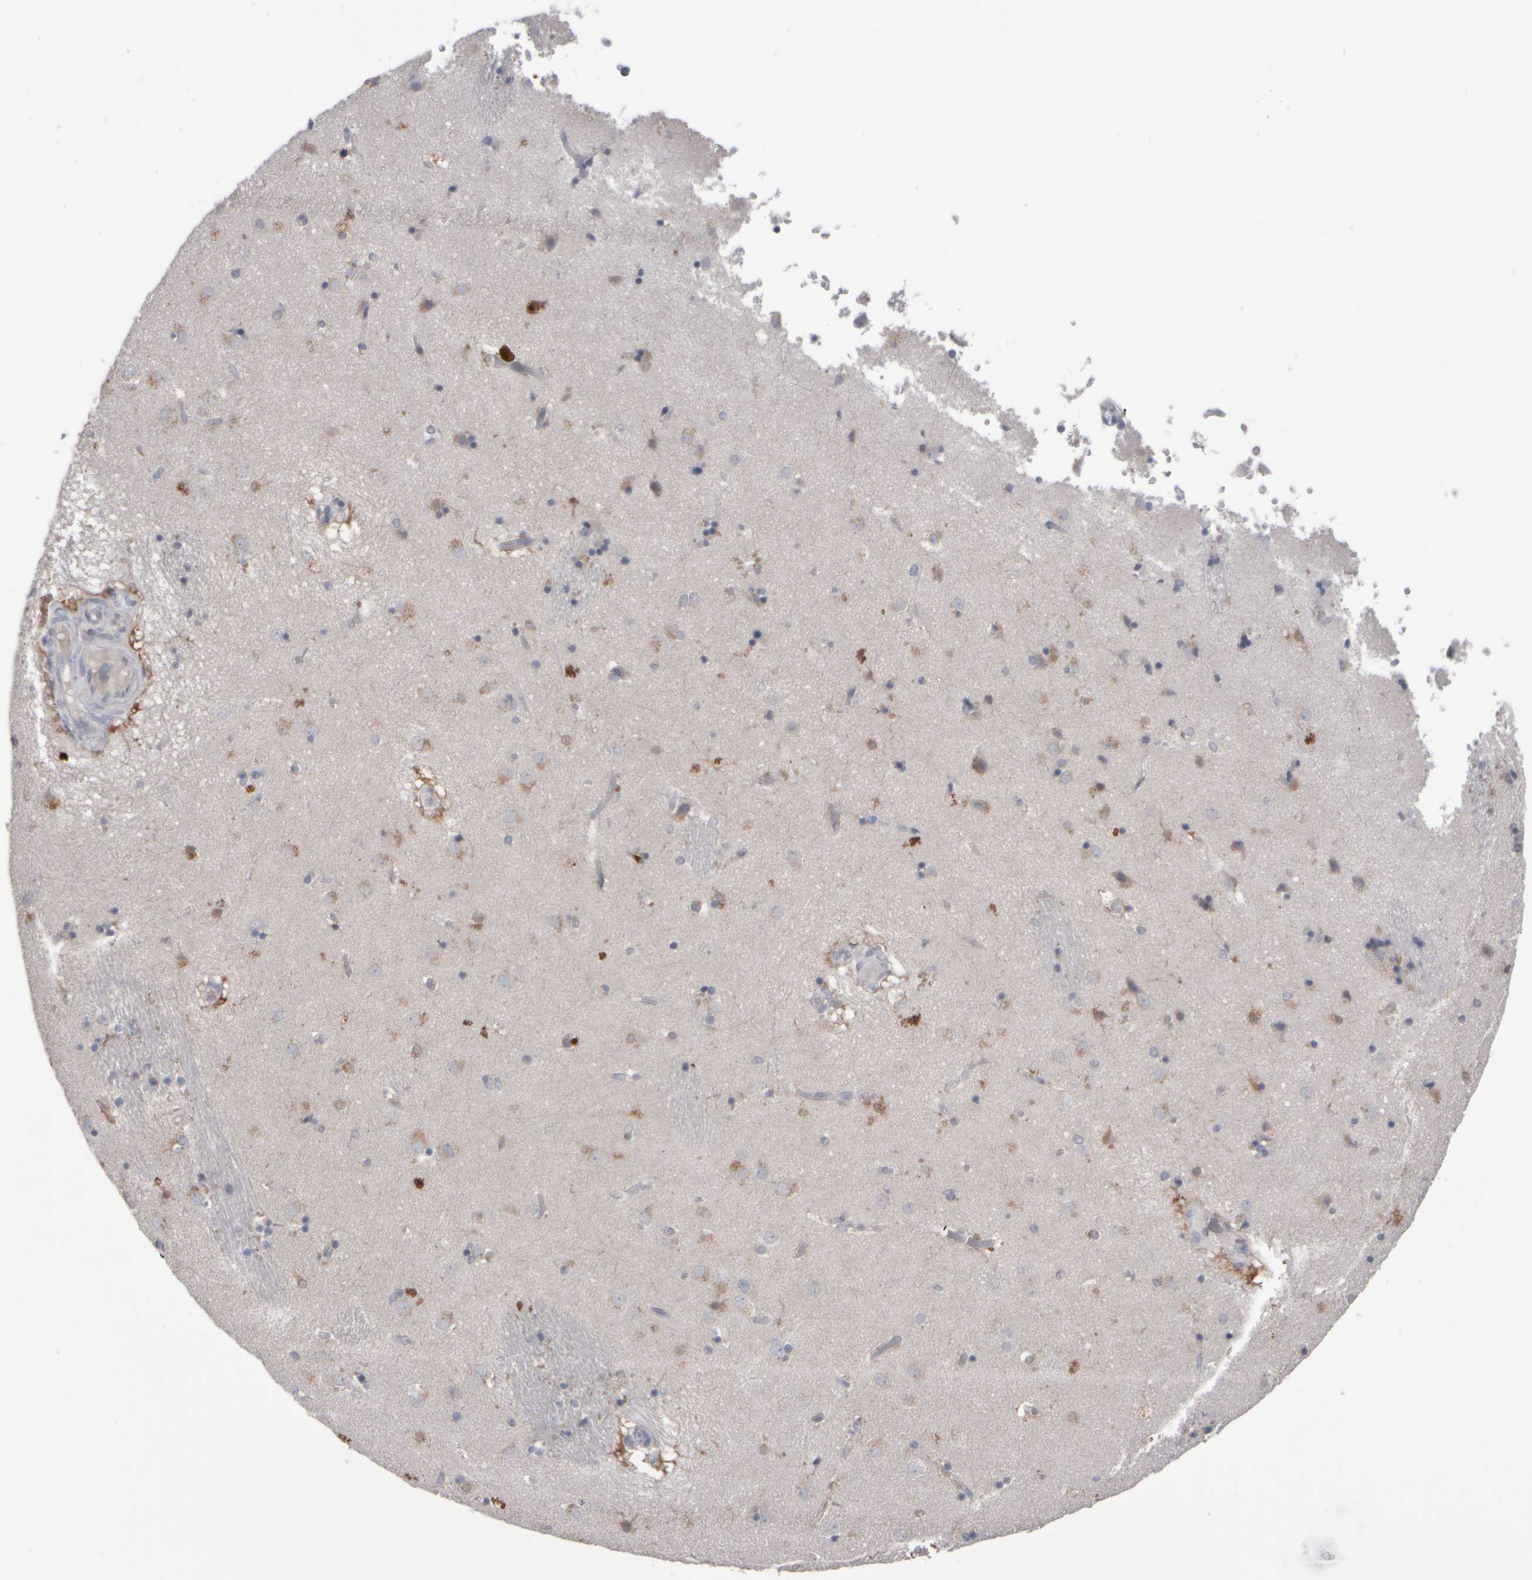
{"staining": {"intensity": "weak", "quantity": "<25%", "location": "cytoplasmic/membranous"}, "tissue": "caudate", "cell_type": "Glial cells", "image_type": "normal", "snomed": [{"axis": "morphology", "description": "Normal tissue, NOS"}, {"axis": "topography", "description": "Lateral ventricle wall"}], "caption": "High power microscopy image of an immunohistochemistry image of unremarkable caudate, revealing no significant positivity in glial cells. (Immunohistochemistry, brightfield microscopy, high magnification).", "gene": "EPHX2", "patient": {"sex": "male", "age": 70}}